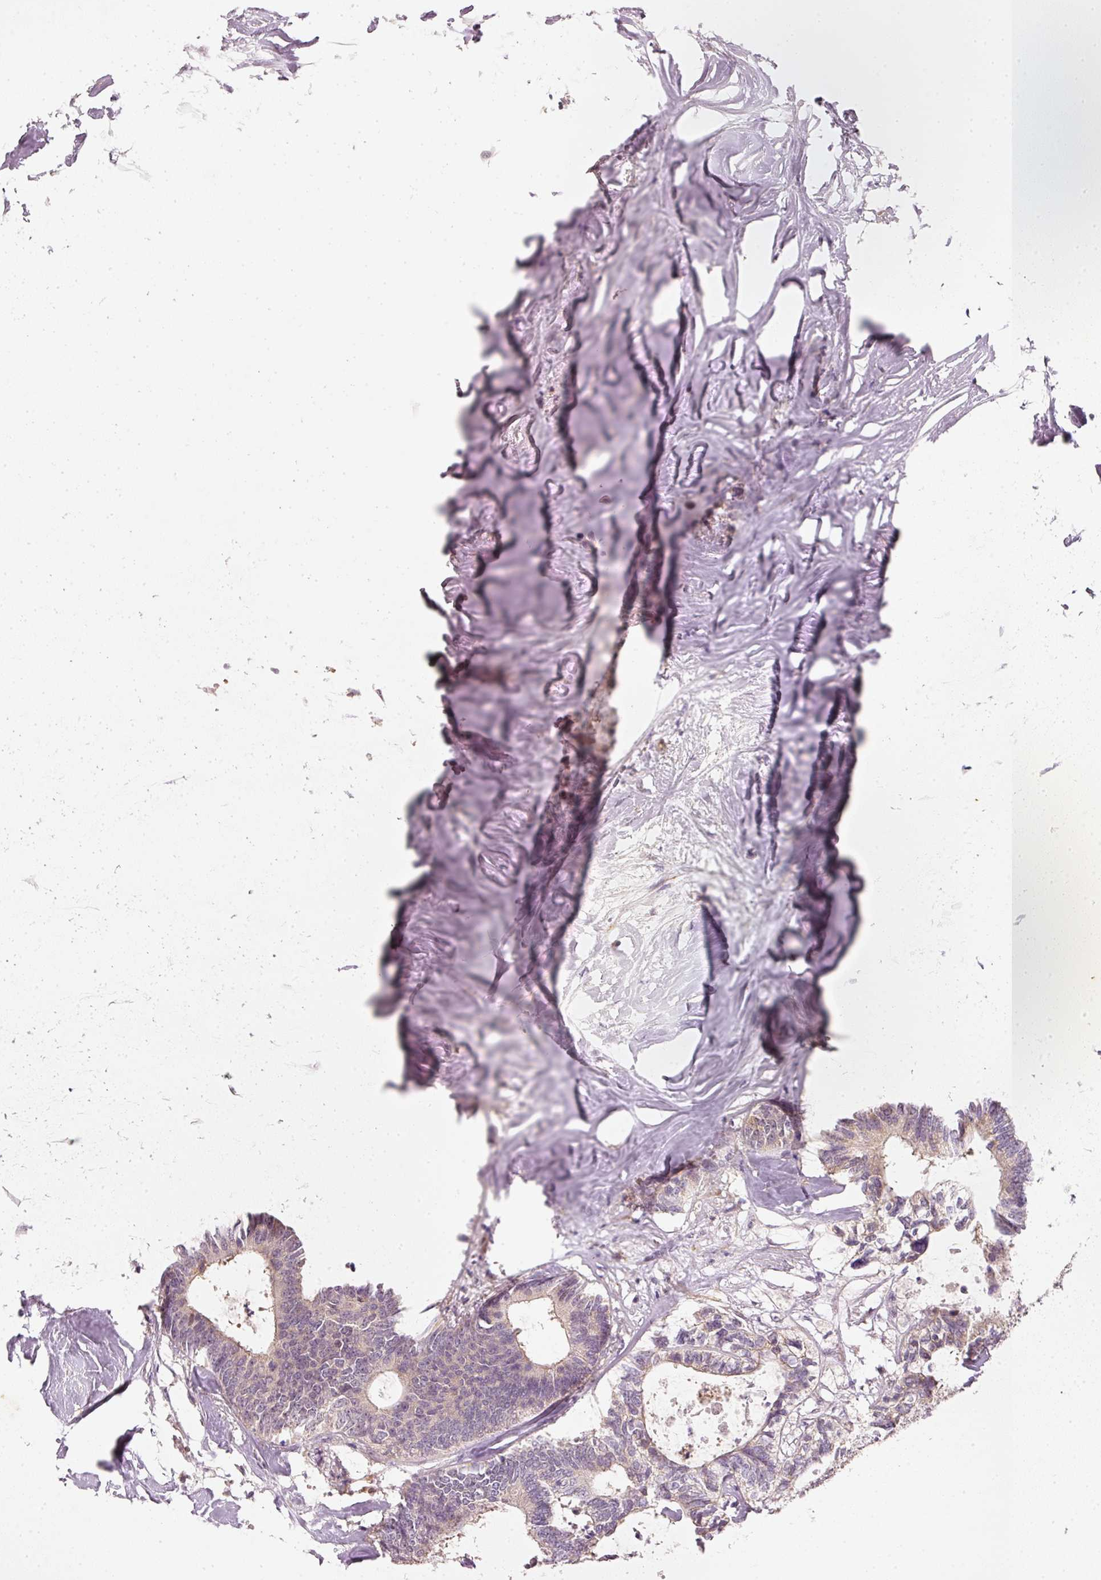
{"staining": {"intensity": "weak", "quantity": "<25%", "location": "cytoplasmic/membranous"}, "tissue": "colorectal cancer", "cell_type": "Tumor cells", "image_type": "cancer", "snomed": [{"axis": "morphology", "description": "Adenocarcinoma, NOS"}, {"axis": "topography", "description": "Colon"}, {"axis": "topography", "description": "Rectum"}], "caption": "Immunohistochemistry micrograph of human colorectal adenocarcinoma stained for a protein (brown), which displays no positivity in tumor cells. (DAB (3,3'-diaminobenzidine) IHC with hematoxylin counter stain).", "gene": "RGL2", "patient": {"sex": "male", "age": 57}}